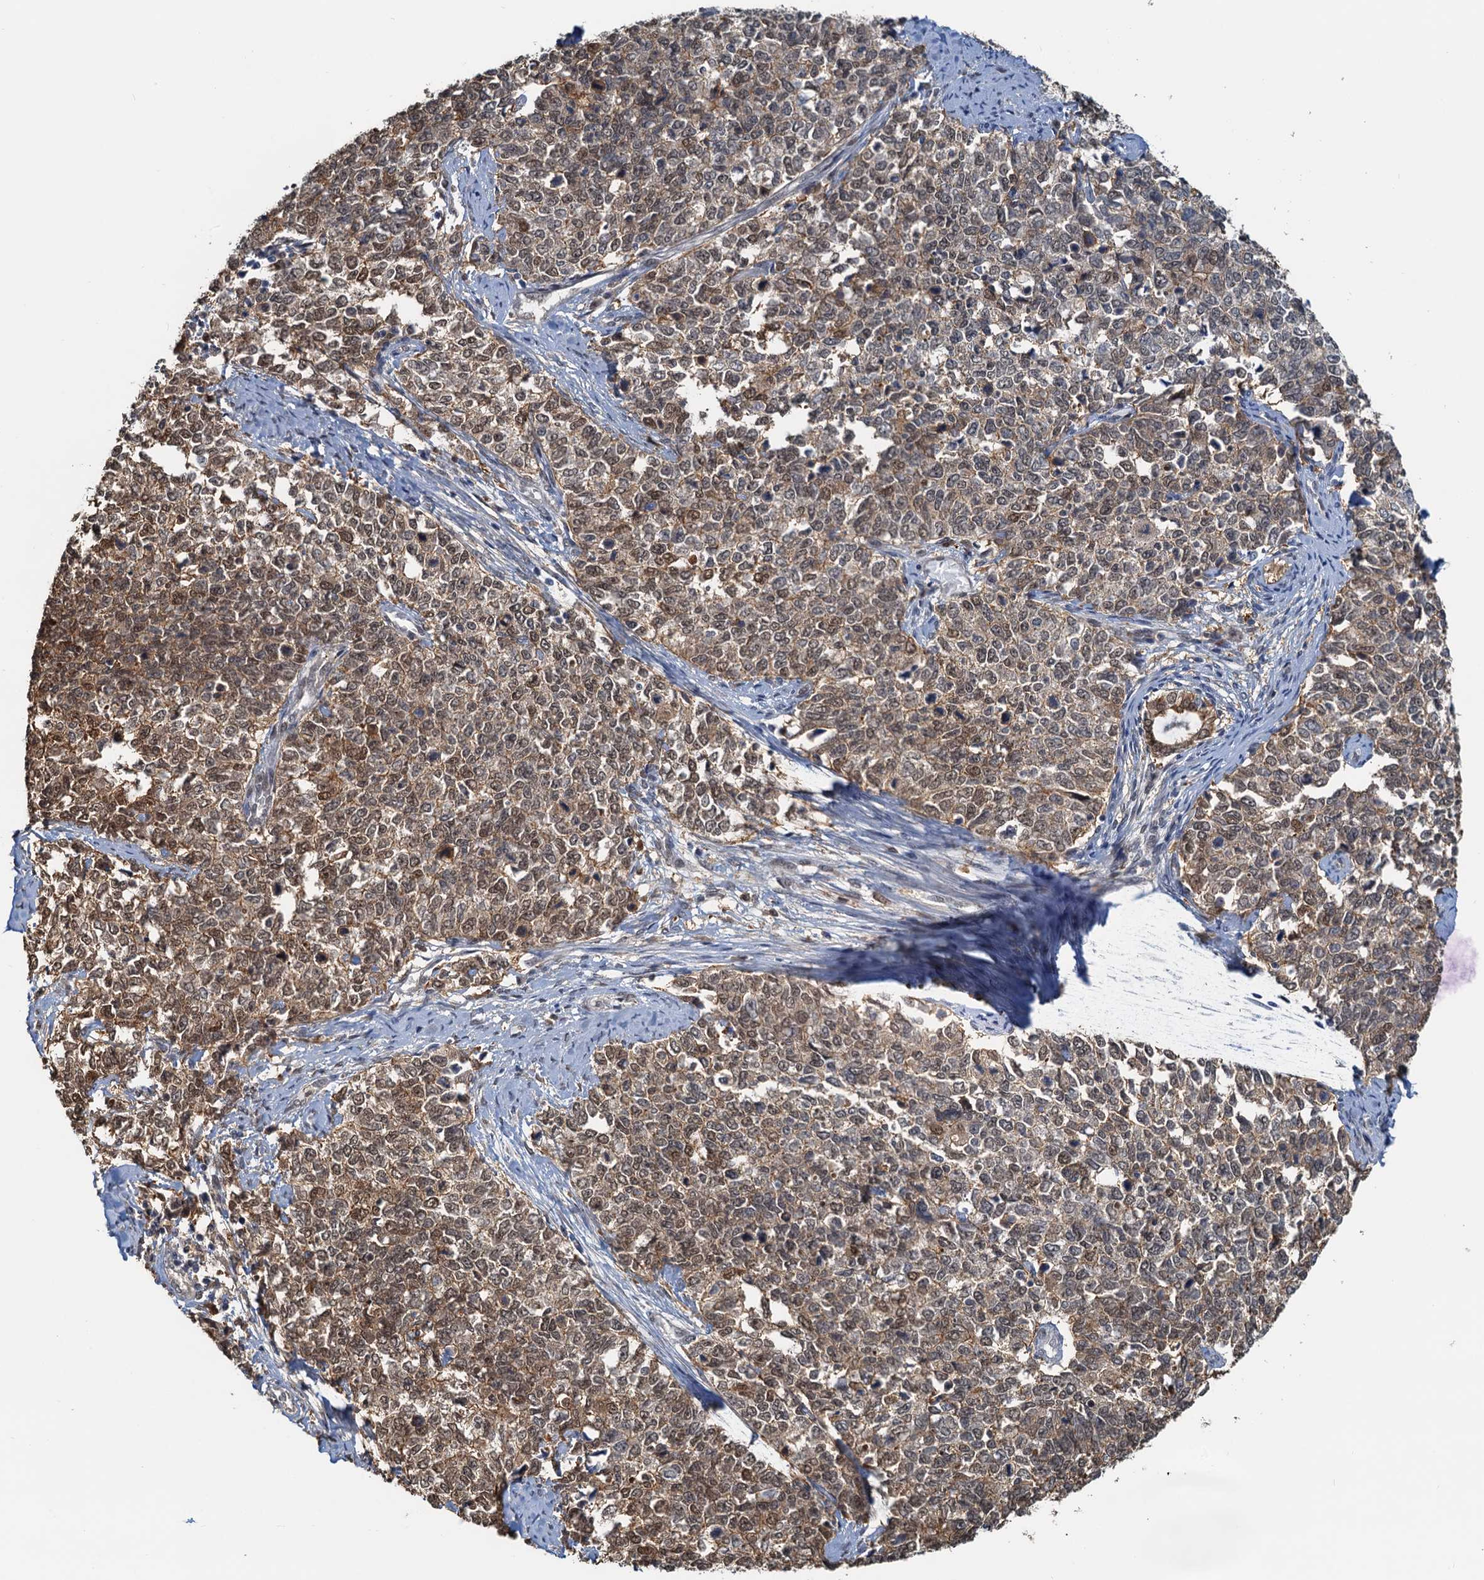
{"staining": {"intensity": "moderate", "quantity": ">75%", "location": "cytoplasmic/membranous,nuclear"}, "tissue": "cervical cancer", "cell_type": "Tumor cells", "image_type": "cancer", "snomed": [{"axis": "morphology", "description": "Squamous cell carcinoma, NOS"}, {"axis": "topography", "description": "Cervix"}], "caption": "Cervical cancer (squamous cell carcinoma) stained for a protein (brown) displays moderate cytoplasmic/membranous and nuclear positive expression in approximately >75% of tumor cells.", "gene": "SPINDOC", "patient": {"sex": "female", "age": 63}}